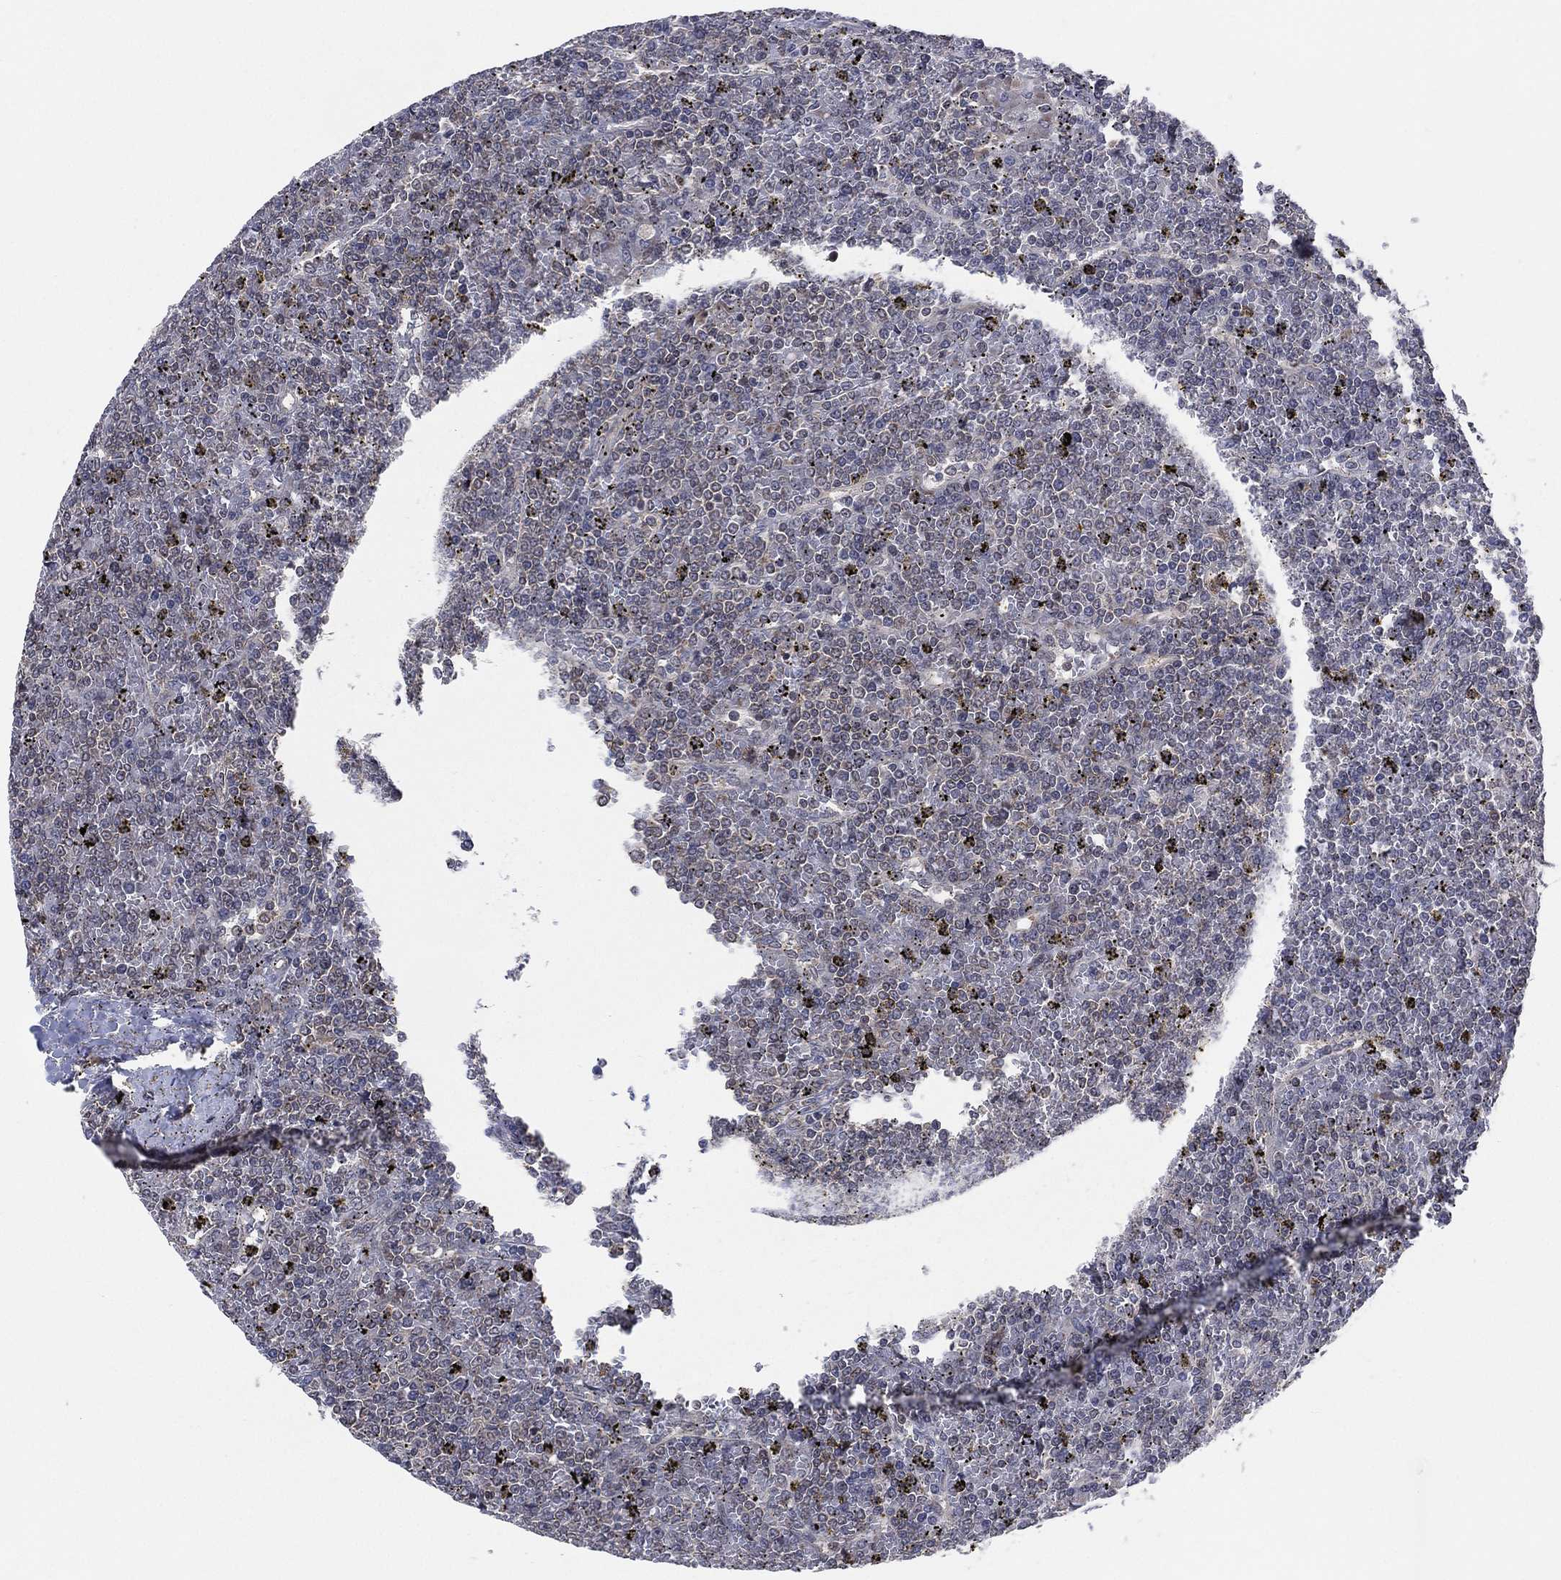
{"staining": {"intensity": "negative", "quantity": "none", "location": "none"}, "tissue": "lymphoma", "cell_type": "Tumor cells", "image_type": "cancer", "snomed": [{"axis": "morphology", "description": "Malignant lymphoma, non-Hodgkin's type, Low grade"}, {"axis": "topography", "description": "Spleen"}], "caption": "This is a histopathology image of IHC staining of lymphoma, which shows no expression in tumor cells.", "gene": "TMCO1", "patient": {"sex": "female", "age": 19}}